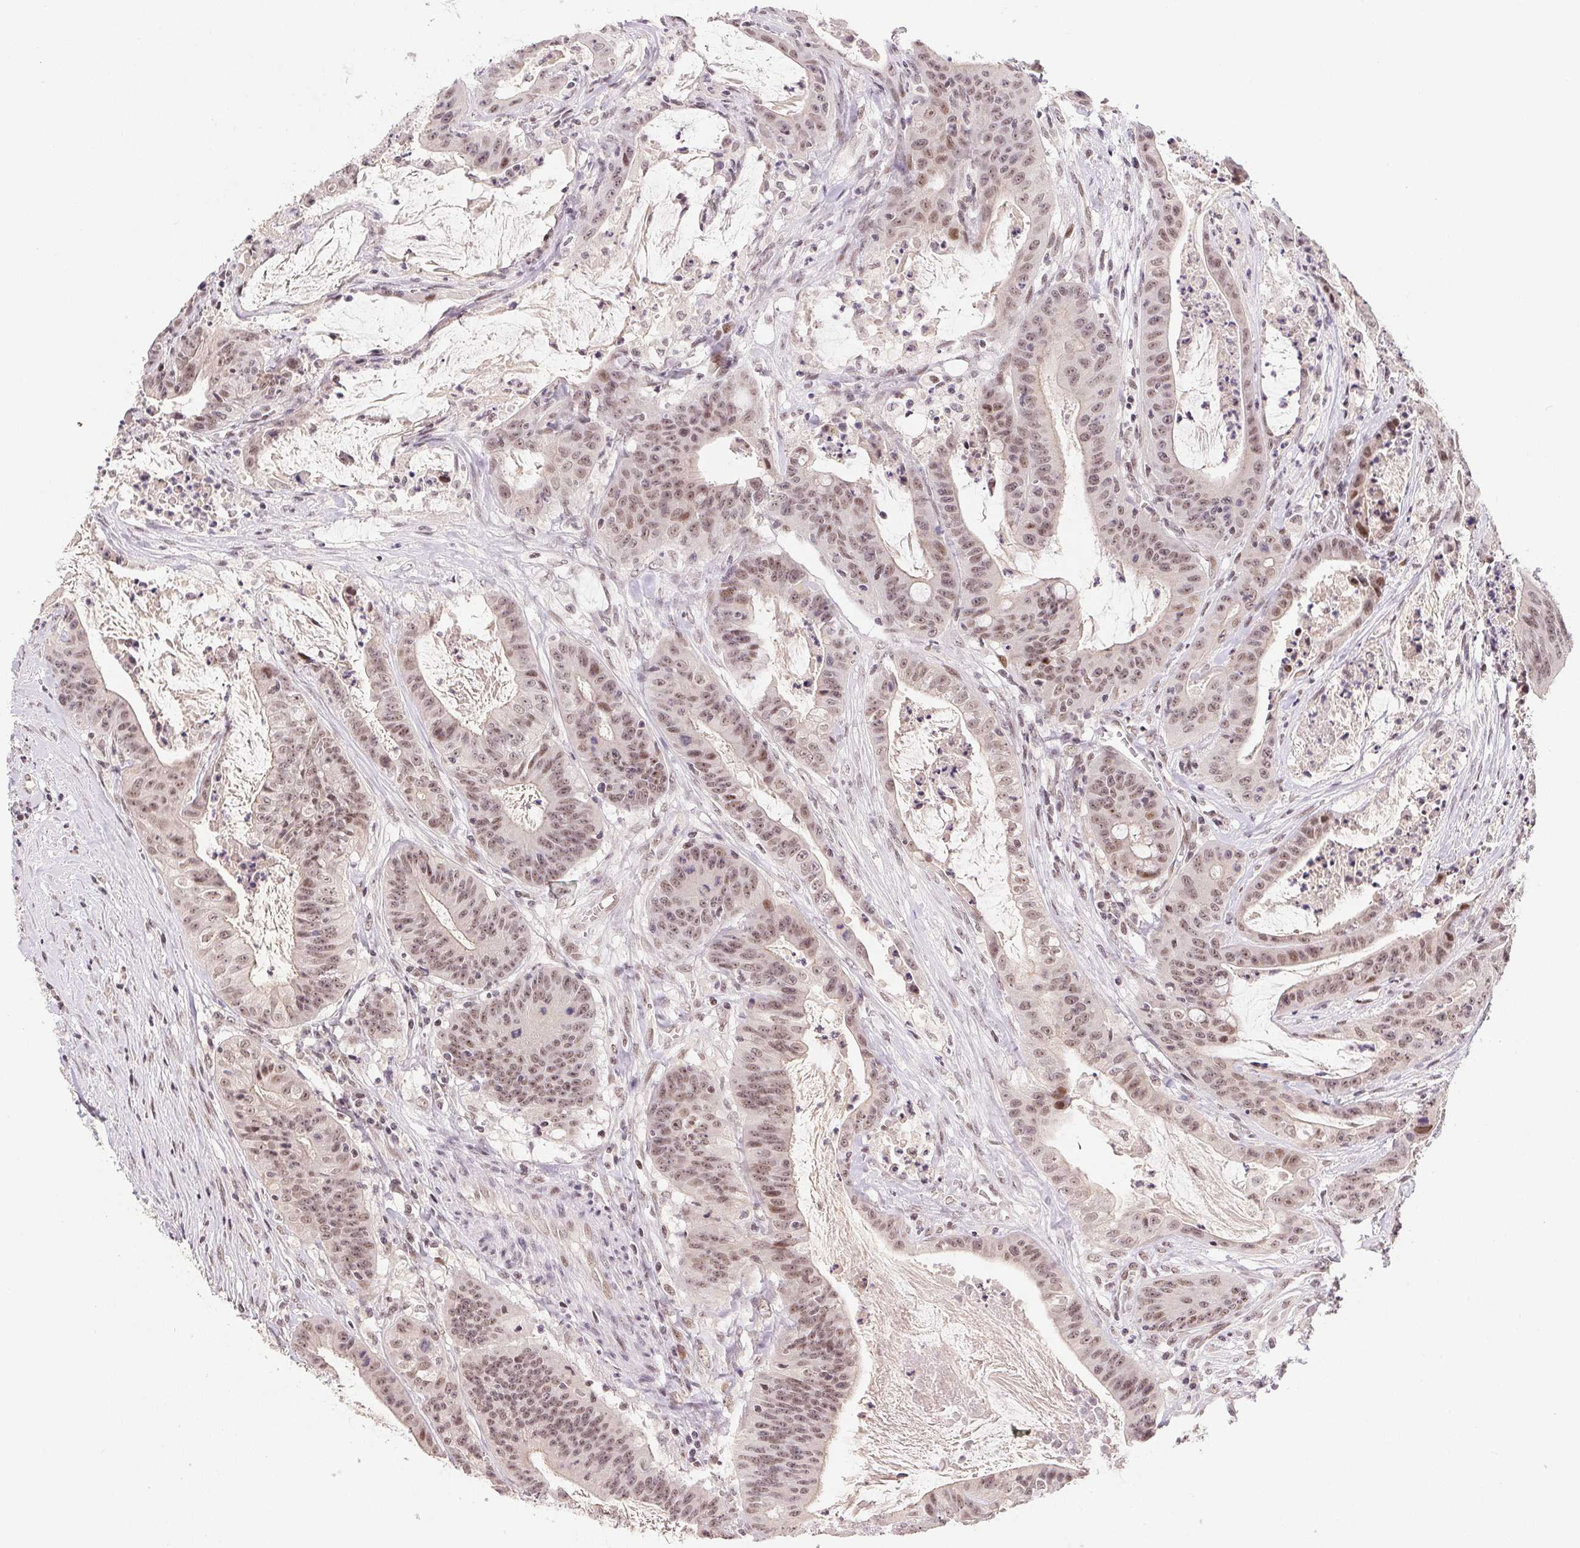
{"staining": {"intensity": "weak", "quantity": ">75%", "location": "nuclear"}, "tissue": "colorectal cancer", "cell_type": "Tumor cells", "image_type": "cancer", "snomed": [{"axis": "morphology", "description": "Adenocarcinoma, NOS"}, {"axis": "topography", "description": "Colon"}], "caption": "Adenocarcinoma (colorectal) stained for a protein displays weak nuclear positivity in tumor cells.", "gene": "KDM4D", "patient": {"sex": "male", "age": 33}}